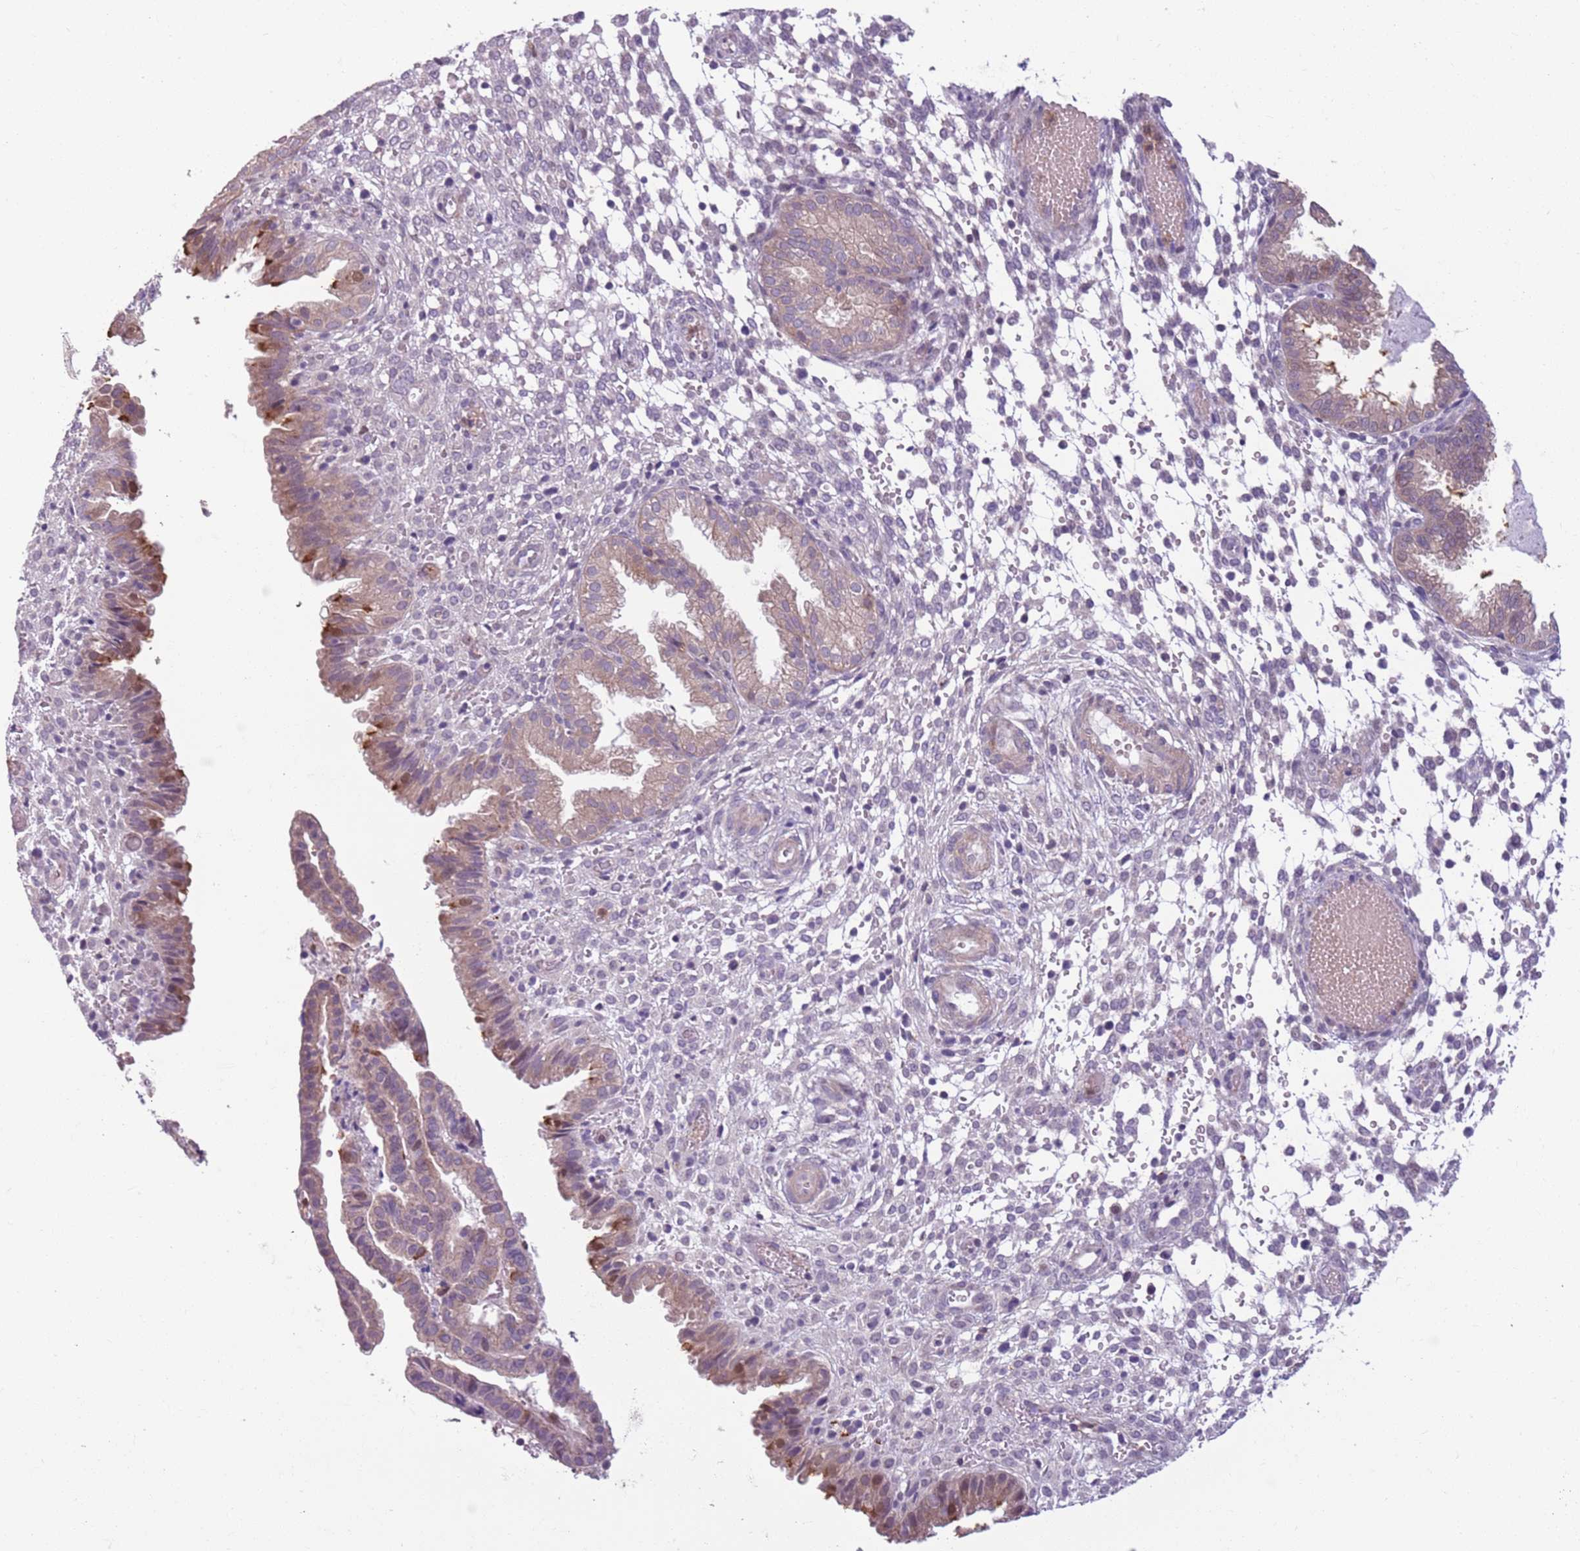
{"staining": {"intensity": "negative", "quantity": "none", "location": "none"}, "tissue": "endometrium", "cell_type": "Cells in endometrial stroma", "image_type": "normal", "snomed": [{"axis": "morphology", "description": "Normal tissue, NOS"}, {"axis": "topography", "description": "Endometrium"}], "caption": "DAB (3,3'-diaminobenzidine) immunohistochemical staining of unremarkable human endometrium displays no significant staining in cells in endometrial stroma. (Brightfield microscopy of DAB (3,3'-diaminobenzidine) immunohistochemistry (IHC) at high magnification).", "gene": "JAML", "patient": {"sex": "female", "age": 33}}